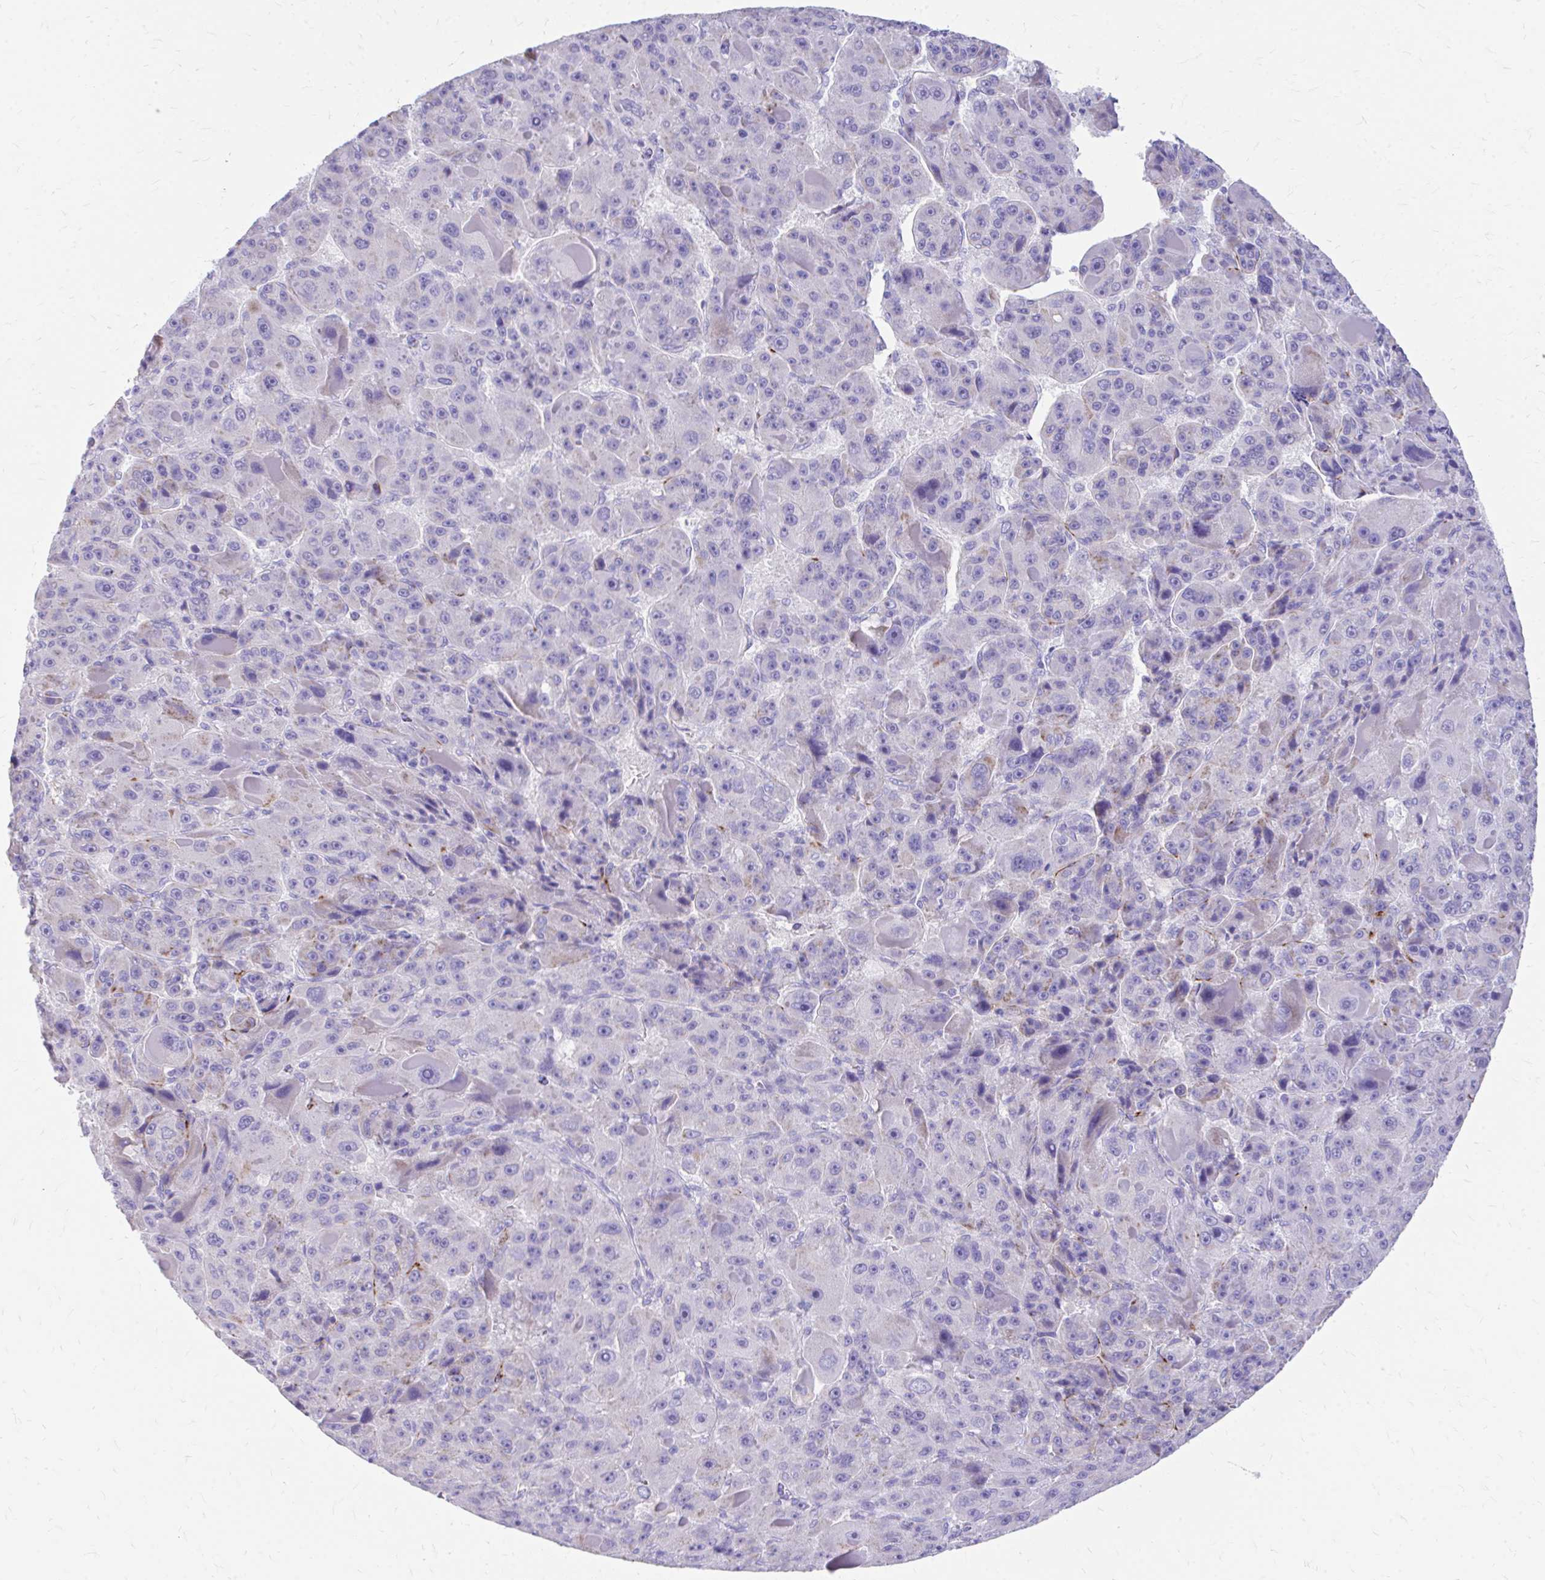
{"staining": {"intensity": "weak", "quantity": "<25%", "location": "cytoplasmic/membranous"}, "tissue": "liver cancer", "cell_type": "Tumor cells", "image_type": "cancer", "snomed": [{"axis": "morphology", "description": "Carcinoma, Hepatocellular, NOS"}, {"axis": "topography", "description": "Liver"}], "caption": "IHC micrograph of liver cancer stained for a protein (brown), which demonstrates no positivity in tumor cells.", "gene": "KRIT1", "patient": {"sex": "male", "age": 76}}